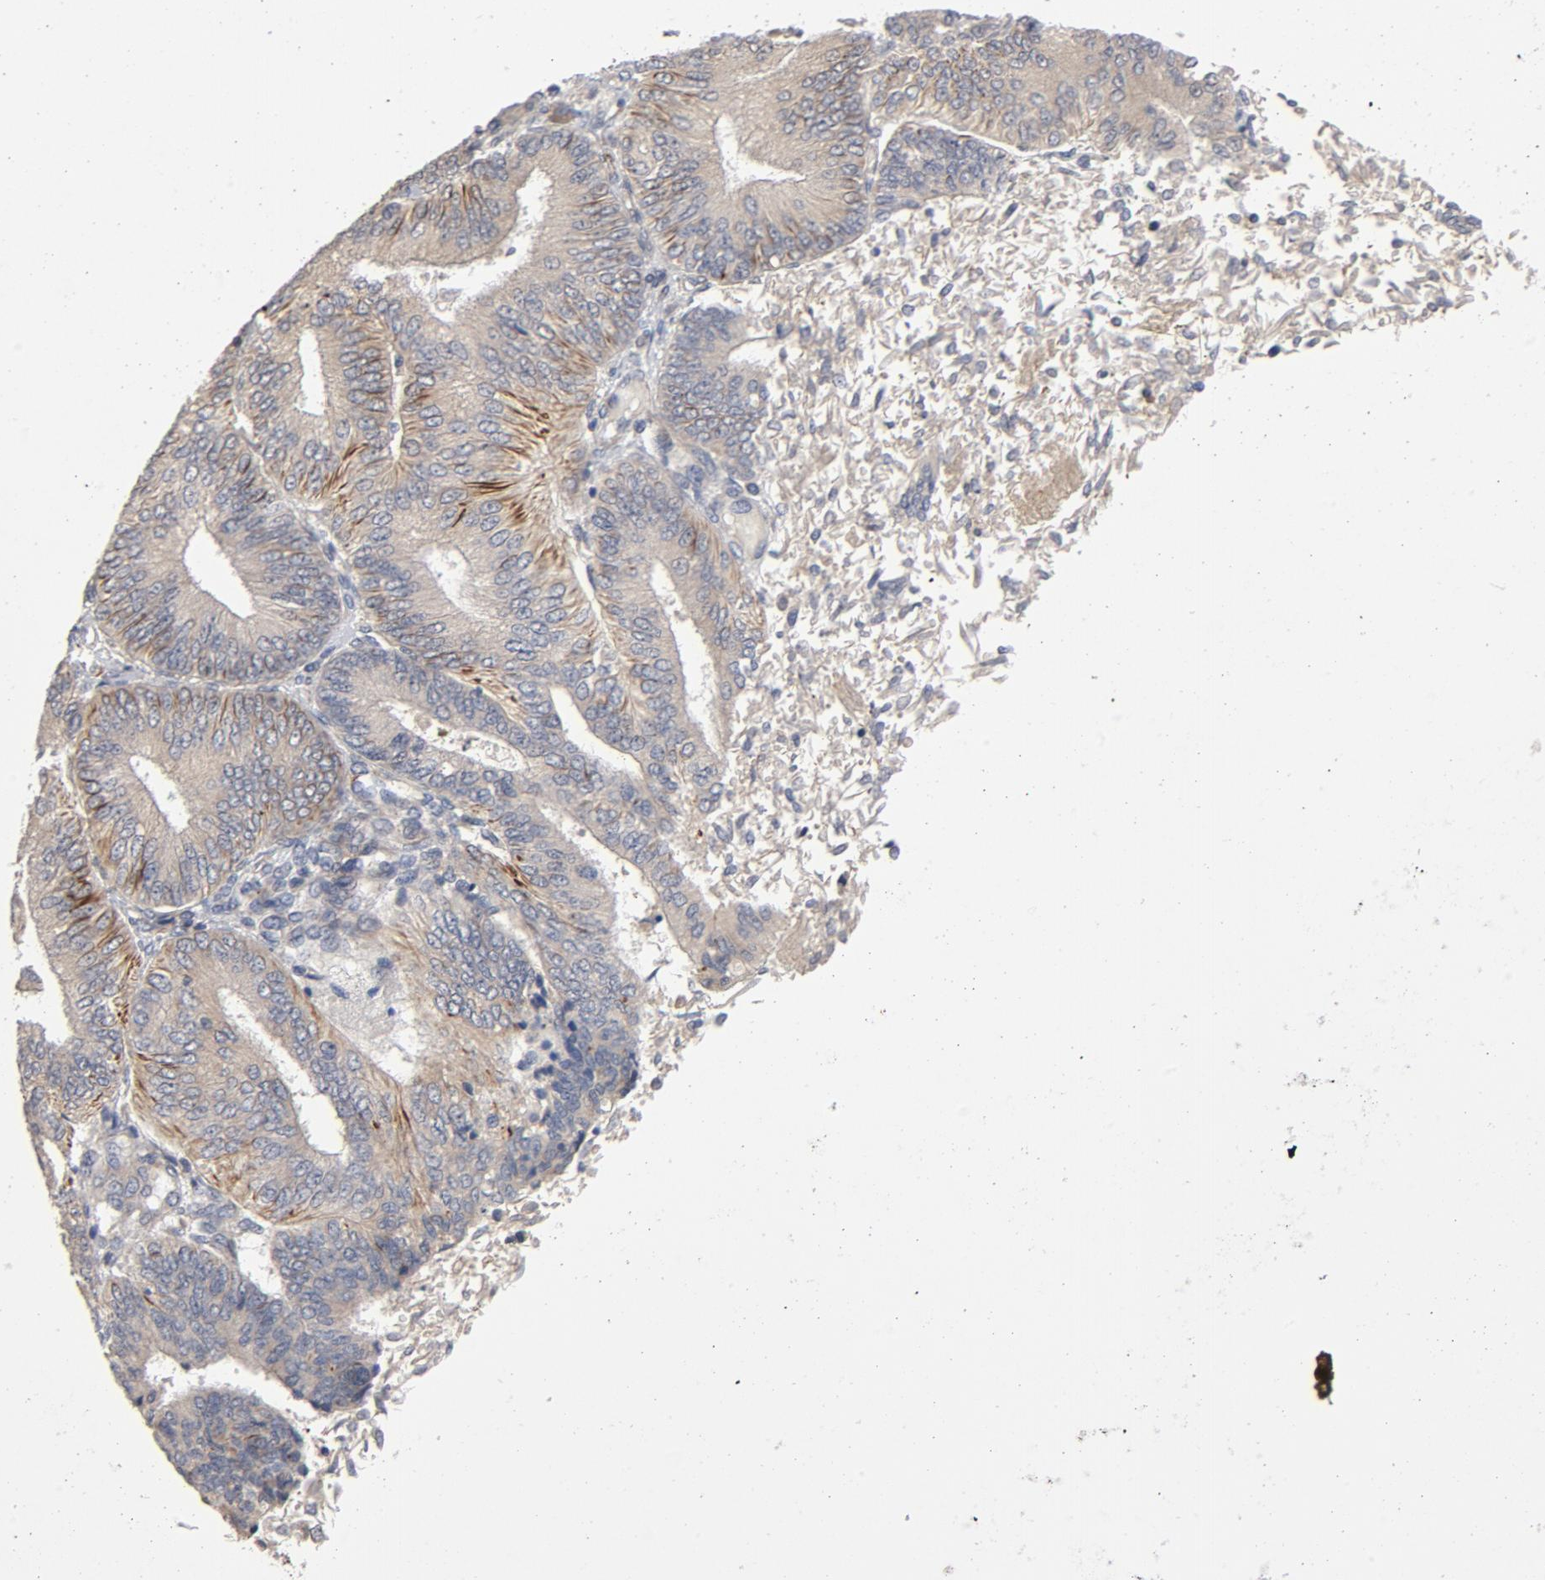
{"staining": {"intensity": "moderate", "quantity": ">75%", "location": "cytoplasmic/membranous"}, "tissue": "endometrial cancer", "cell_type": "Tumor cells", "image_type": "cancer", "snomed": [{"axis": "morphology", "description": "Adenocarcinoma, NOS"}, {"axis": "topography", "description": "Endometrium"}], "caption": "About >75% of tumor cells in endometrial adenocarcinoma demonstrate moderate cytoplasmic/membranous protein expression as visualized by brown immunohistochemical staining.", "gene": "FAM118A", "patient": {"sex": "female", "age": 55}}